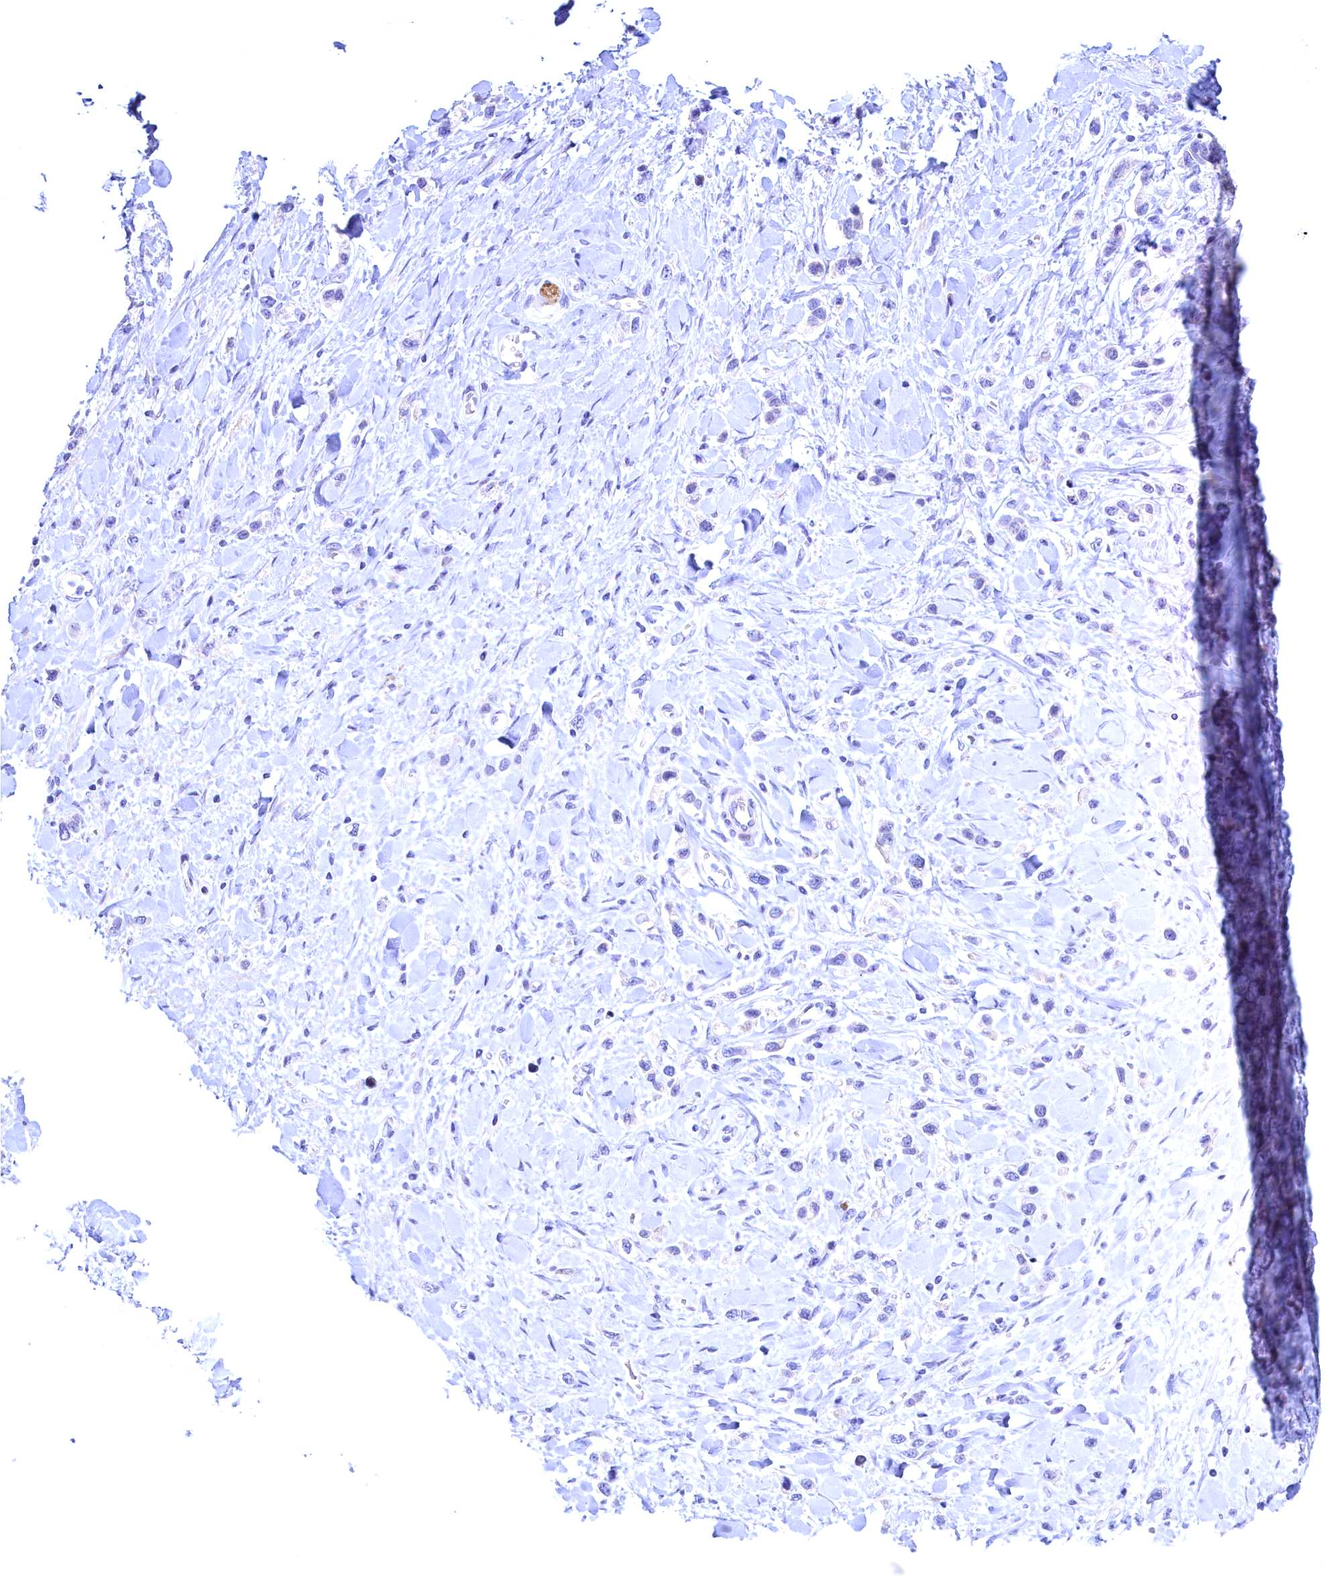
{"staining": {"intensity": "negative", "quantity": "none", "location": "none"}, "tissue": "stomach cancer", "cell_type": "Tumor cells", "image_type": "cancer", "snomed": [{"axis": "morphology", "description": "Normal tissue, NOS"}, {"axis": "morphology", "description": "Adenocarcinoma, NOS"}, {"axis": "topography", "description": "Stomach, upper"}, {"axis": "topography", "description": "Stomach"}], "caption": "There is no significant expression in tumor cells of stomach cancer (adenocarcinoma).", "gene": "MAP1LC3A", "patient": {"sex": "female", "age": 65}}